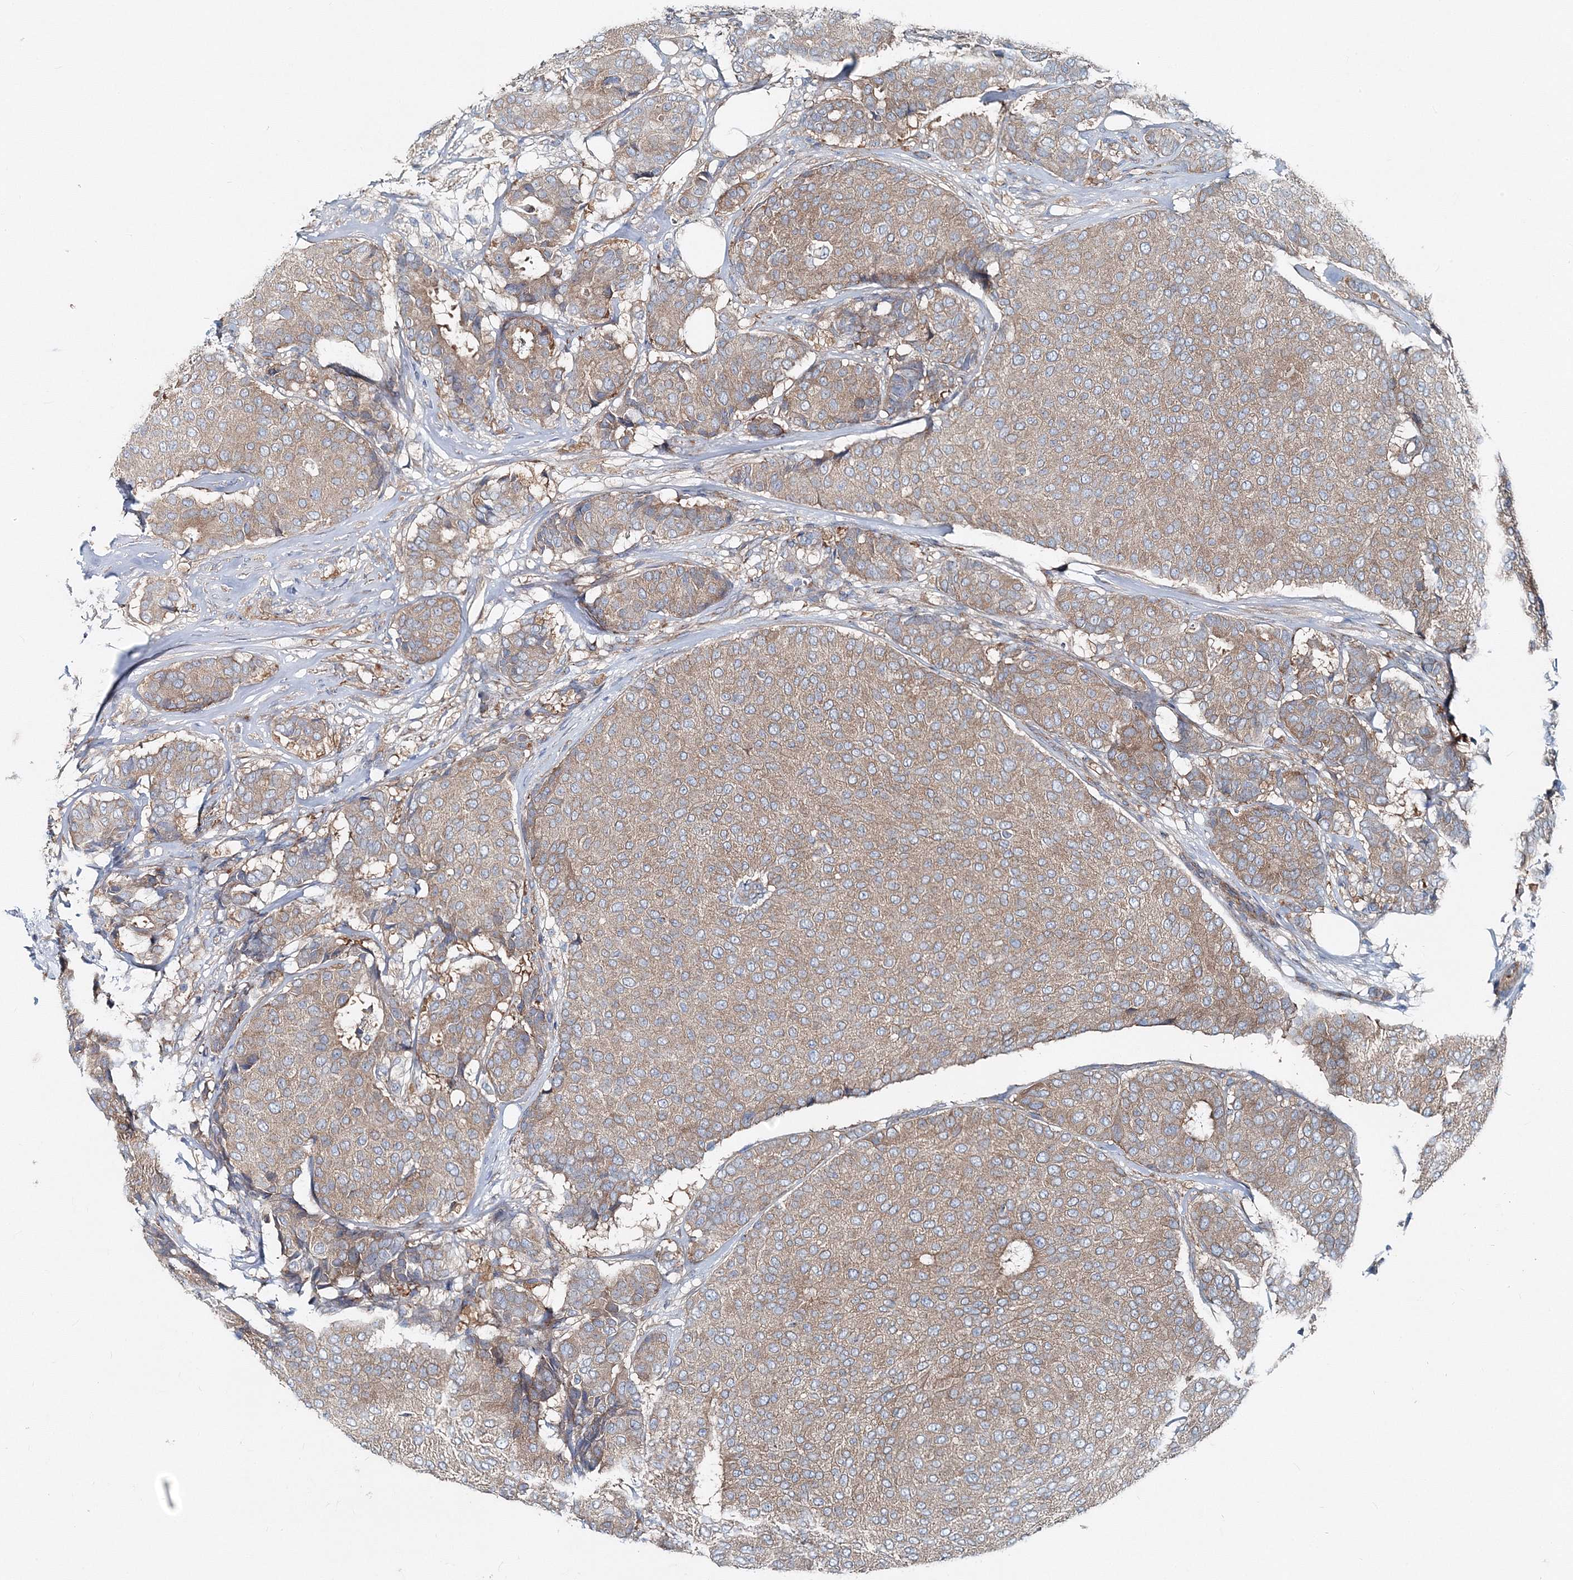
{"staining": {"intensity": "weak", "quantity": ">75%", "location": "cytoplasmic/membranous"}, "tissue": "breast cancer", "cell_type": "Tumor cells", "image_type": "cancer", "snomed": [{"axis": "morphology", "description": "Duct carcinoma"}, {"axis": "topography", "description": "Breast"}], "caption": "Immunohistochemical staining of breast intraductal carcinoma shows low levels of weak cytoplasmic/membranous expression in about >75% of tumor cells. (Brightfield microscopy of DAB IHC at high magnification).", "gene": "MPHOSPH9", "patient": {"sex": "female", "age": 75}}